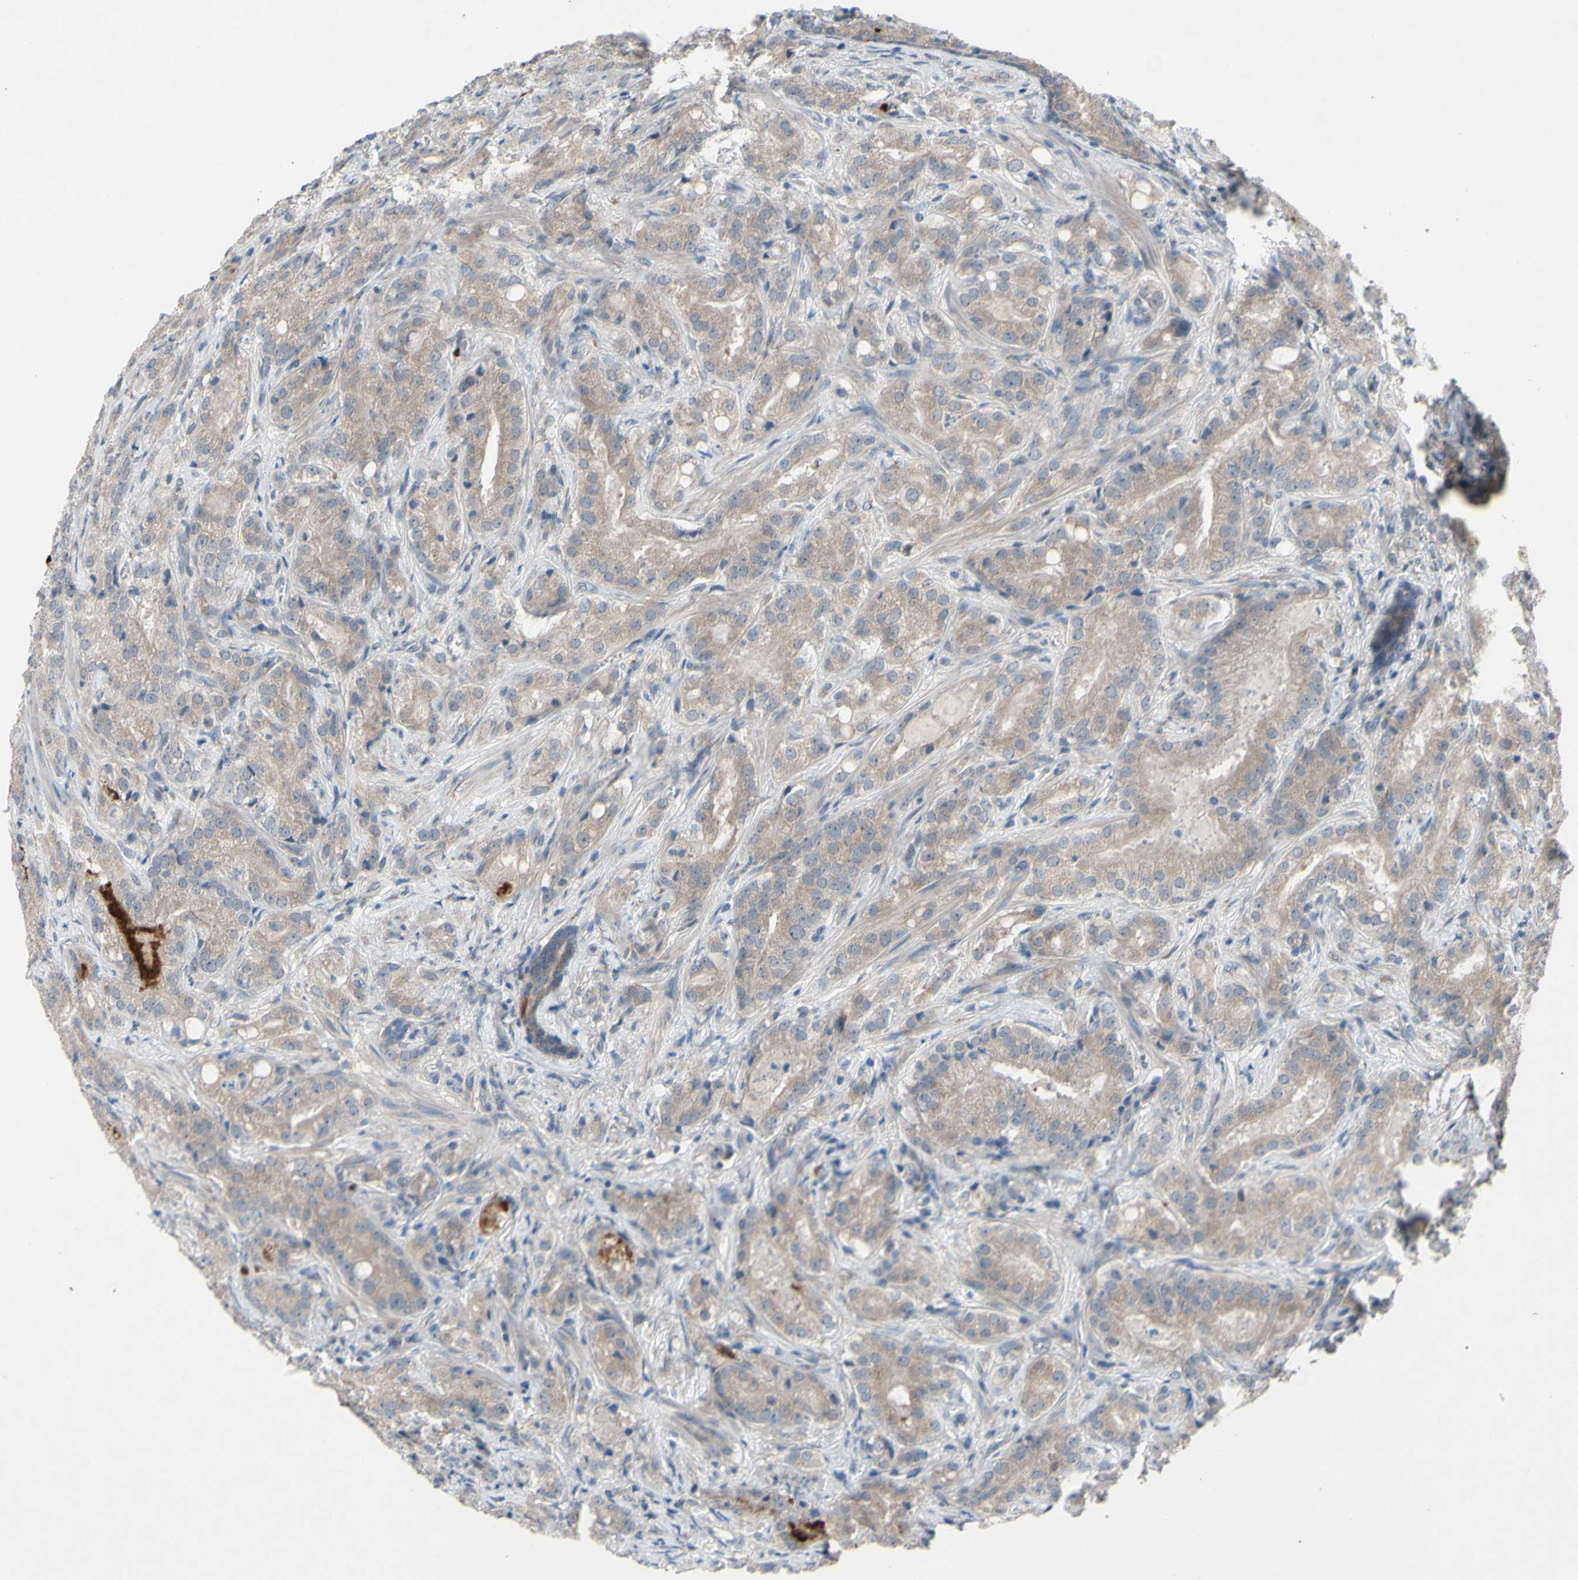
{"staining": {"intensity": "moderate", "quantity": ">75%", "location": "cytoplasmic/membranous"}, "tissue": "prostate cancer", "cell_type": "Tumor cells", "image_type": "cancer", "snomed": [{"axis": "morphology", "description": "Adenocarcinoma, High grade"}, {"axis": "topography", "description": "Prostate"}], "caption": "A high-resolution histopathology image shows immunohistochemistry (IHC) staining of adenocarcinoma (high-grade) (prostate), which displays moderate cytoplasmic/membranous staining in approximately >75% of tumor cells.", "gene": "GRAMD2B", "patient": {"sex": "male", "age": 64}}